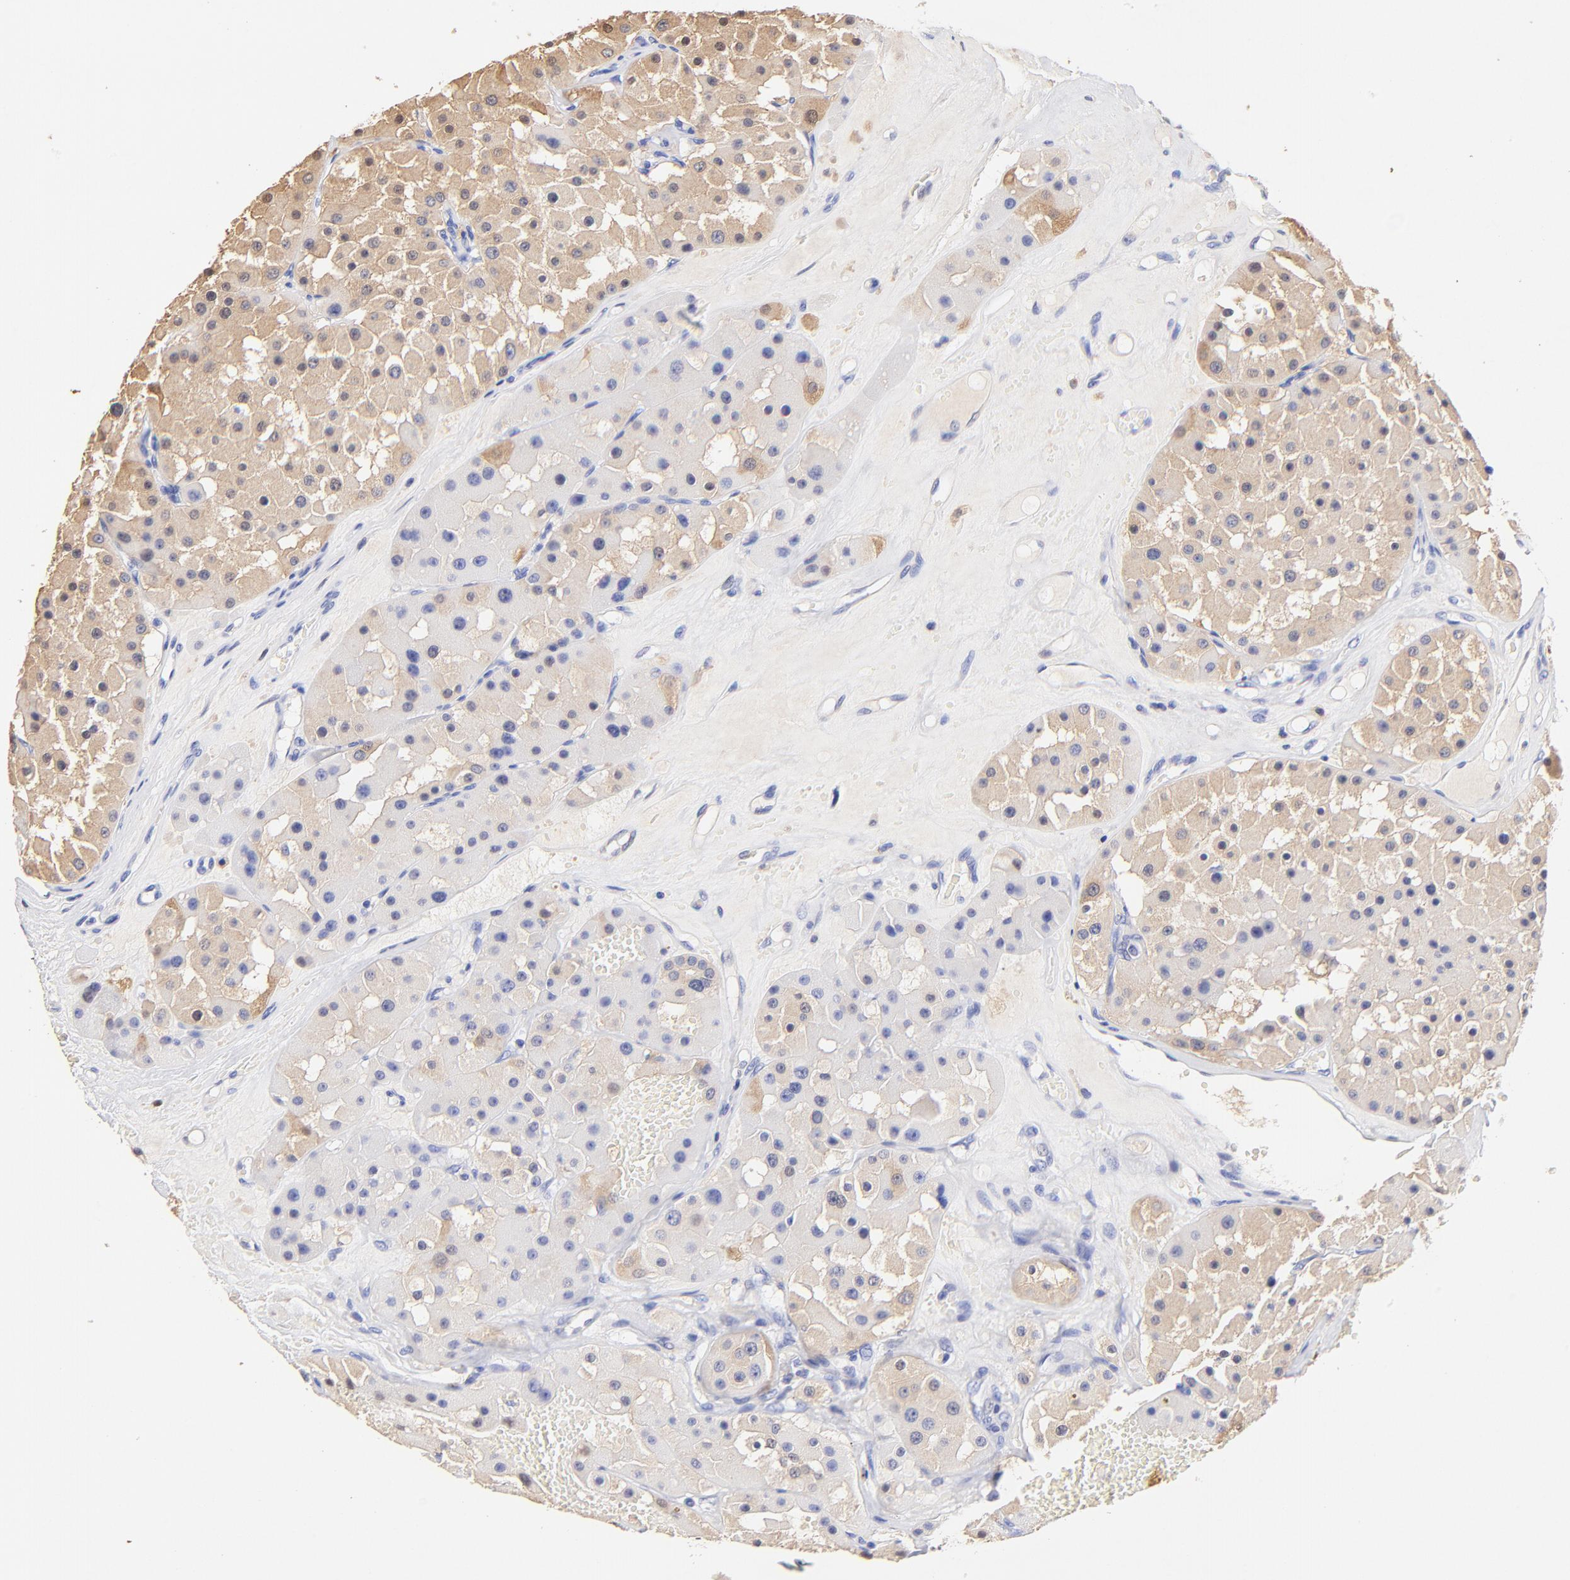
{"staining": {"intensity": "moderate", "quantity": ">75%", "location": "cytoplasmic/membranous"}, "tissue": "renal cancer", "cell_type": "Tumor cells", "image_type": "cancer", "snomed": [{"axis": "morphology", "description": "Adenocarcinoma, uncertain malignant potential"}, {"axis": "topography", "description": "Kidney"}], "caption": "Immunohistochemistry (IHC) (DAB (3,3'-diaminobenzidine)) staining of human renal cancer displays moderate cytoplasmic/membranous protein expression in about >75% of tumor cells.", "gene": "ALDH1A1", "patient": {"sex": "male", "age": 63}}